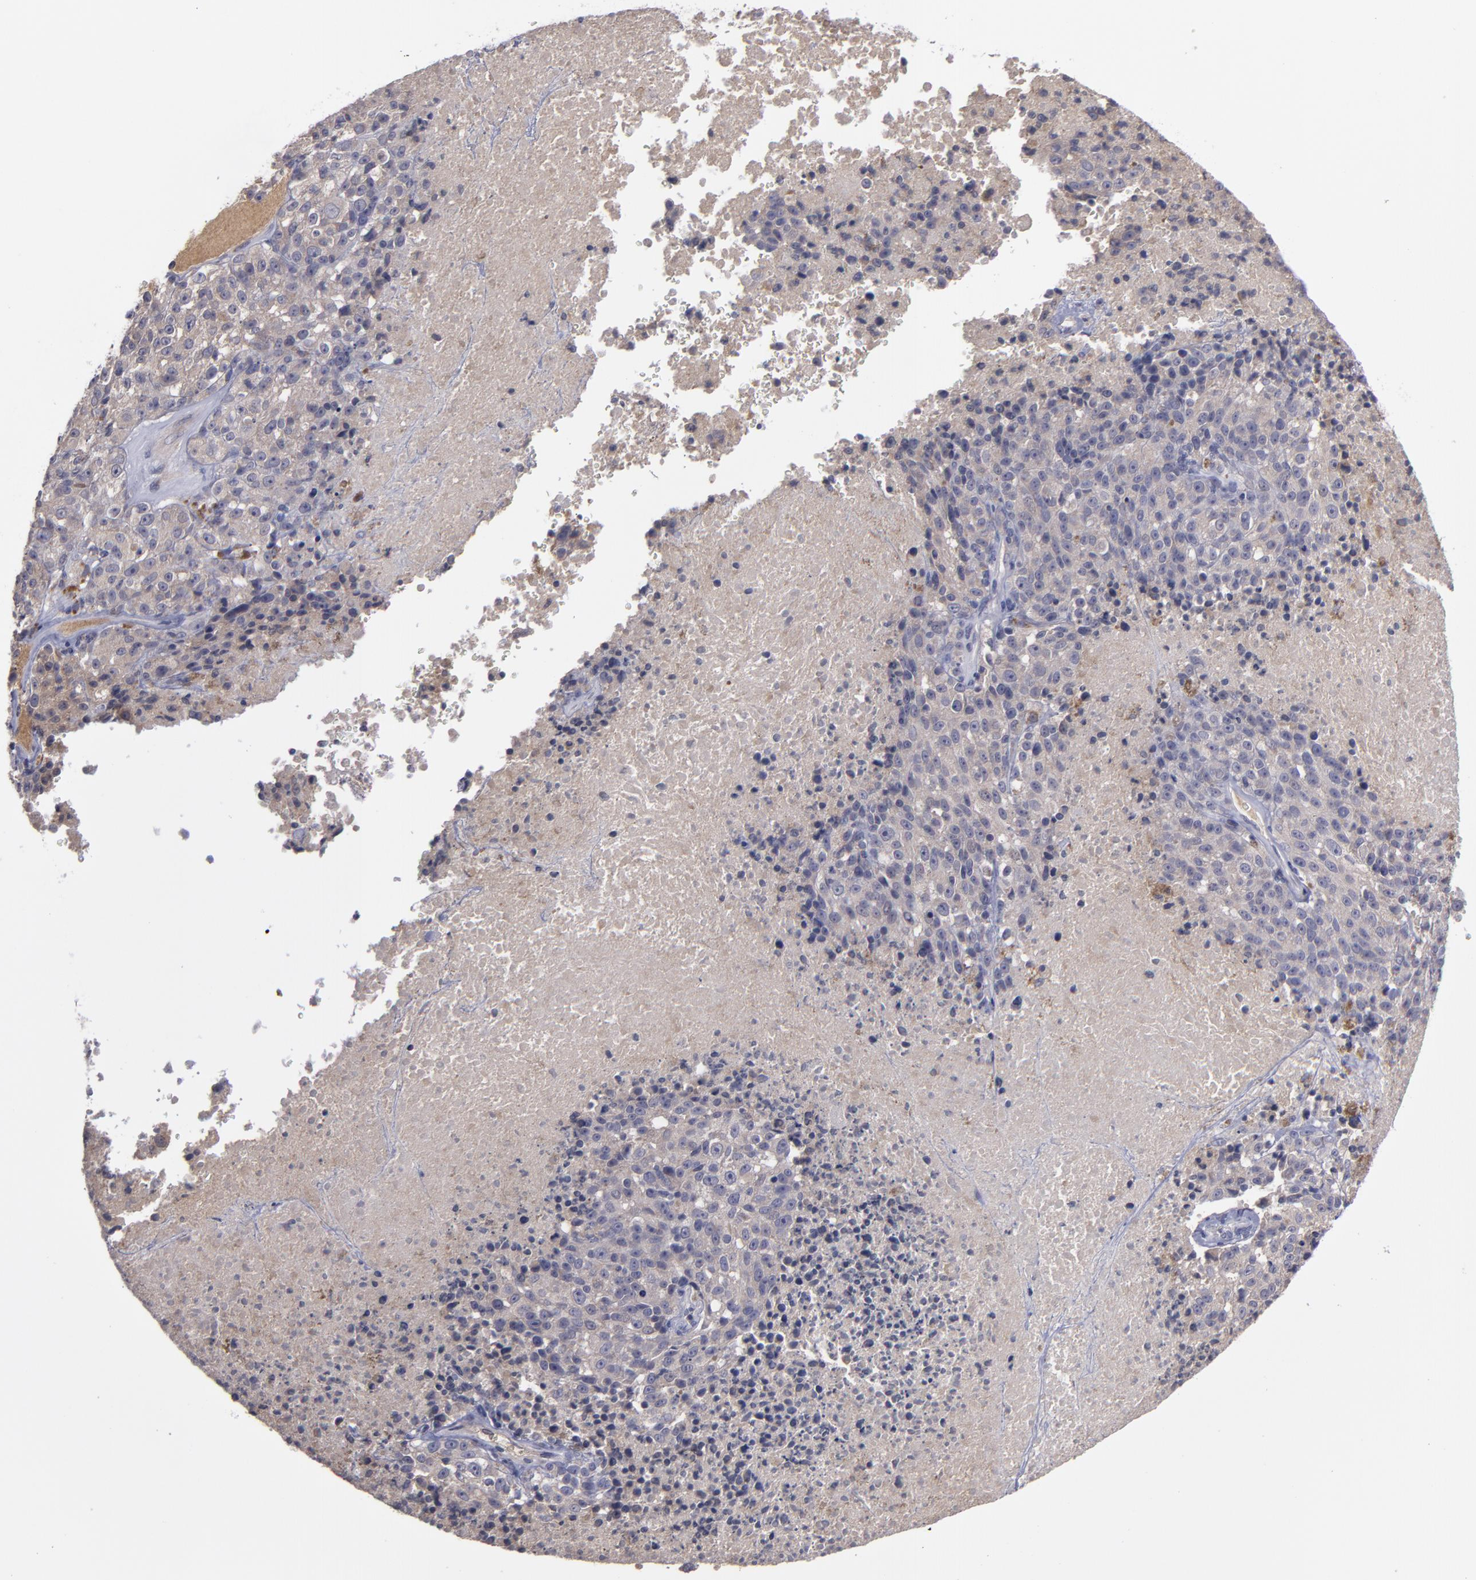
{"staining": {"intensity": "moderate", "quantity": "<25%", "location": "cytoplasmic/membranous"}, "tissue": "melanoma", "cell_type": "Tumor cells", "image_type": "cancer", "snomed": [{"axis": "morphology", "description": "Malignant melanoma, Metastatic site"}, {"axis": "topography", "description": "Cerebral cortex"}], "caption": "About <25% of tumor cells in malignant melanoma (metastatic site) display moderate cytoplasmic/membranous protein expression as visualized by brown immunohistochemical staining.", "gene": "MMP11", "patient": {"sex": "female", "age": 52}}